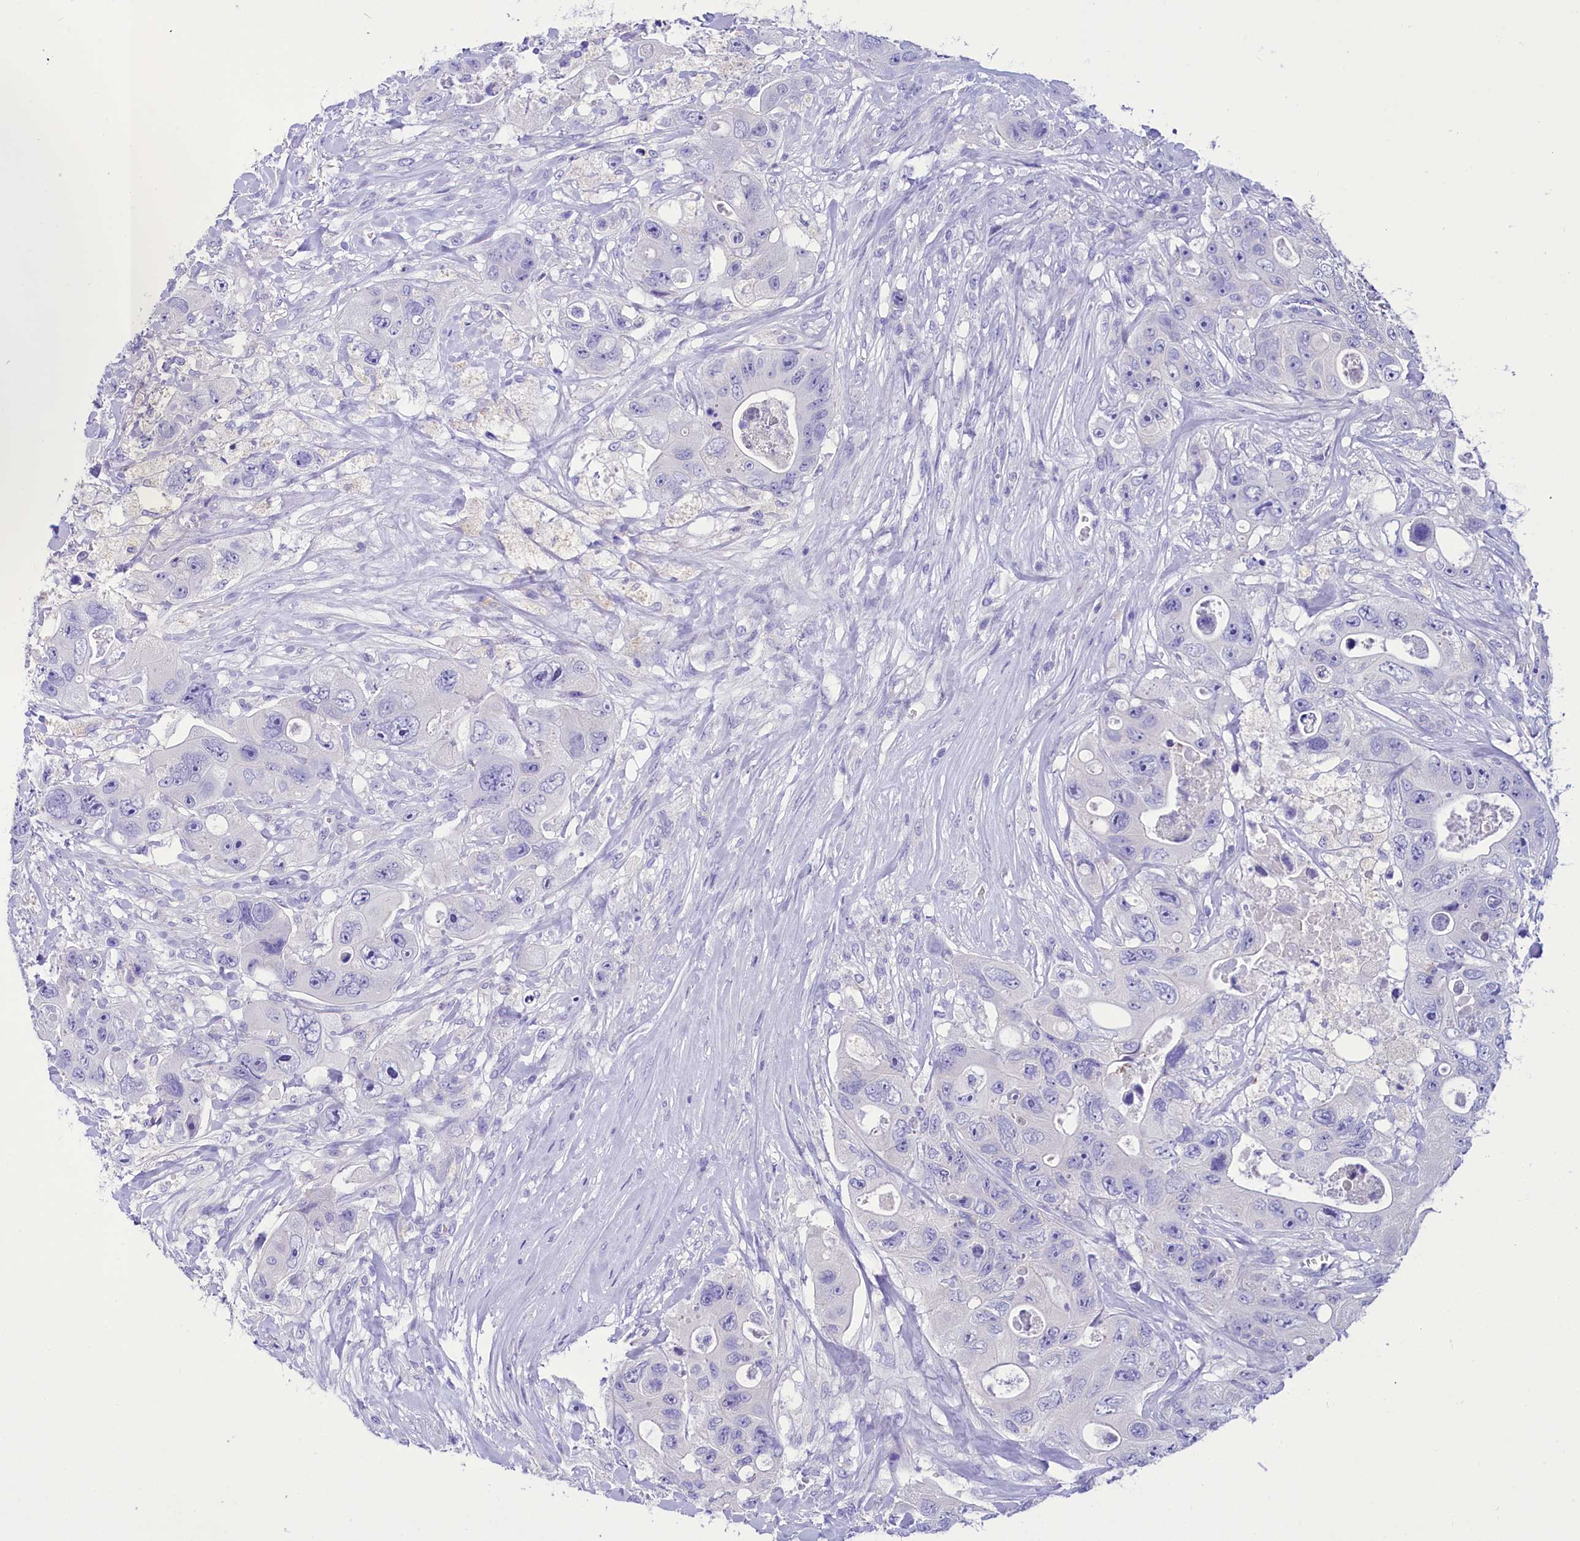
{"staining": {"intensity": "negative", "quantity": "none", "location": "none"}, "tissue": "colorectal cancer", "cell_type": "Tumor cells", "image_type": "cancer", "snomed": [{"axis": "morphology", "description": "Adenocarcinoma, NOS"}, {"axis": "topography", "description": "Colon"}], "caption": "High magnification brightfield microscopy of colorectal adenocarcinoma stained with DAB (3,3'-diaminobenzidine) (brown) and counterstained with hematoxylin (blue): tumor cells show no significant positivity. The staining was performed using DAB (3,3'-diaminobenzidine) to visualize the protein expression in brown, while the nuclei were stained in blue with hematoxylin (Magnification: 20x).", "gene": "TTC36", "patient": {"sex": "female", "age": 46}}